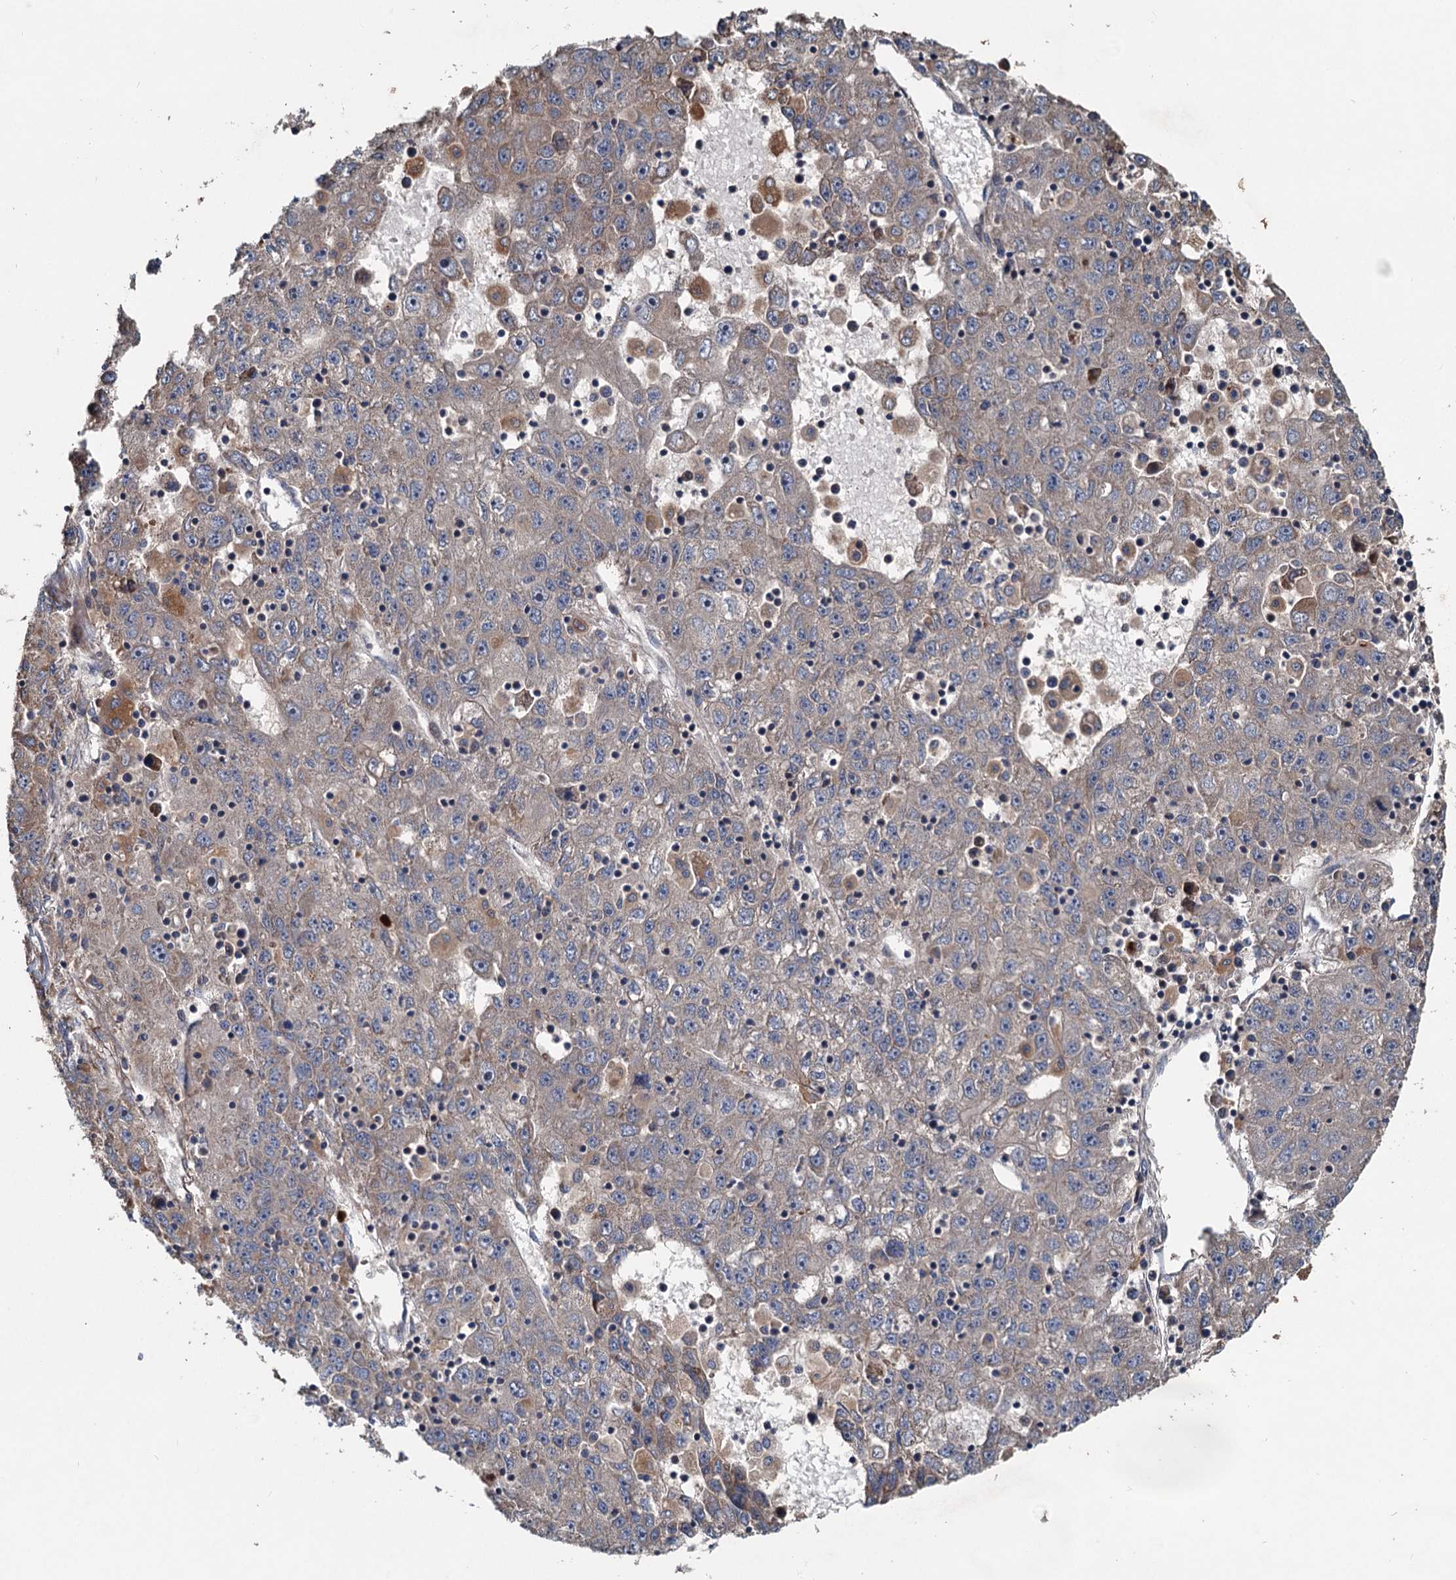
{"staining": {"intensity": "weak", "quantity": "<25%", "location": "cytoplasmic/membranous"}, "tissue": "liver cancer", "cell_type": "Tumor cells", "image_type": "cancer", "snomed": [{"axis": "morphology", "description": "Carcinoma, Hepatocellular, NOS"}, {"axis": "topography", "description": "Liver"}], "caption": "The photomicrograph demonstrates no staining of tumor cells in liver cancer.", "gene": "OTUB1", "patient": {"sex": "male", "age": 49}}